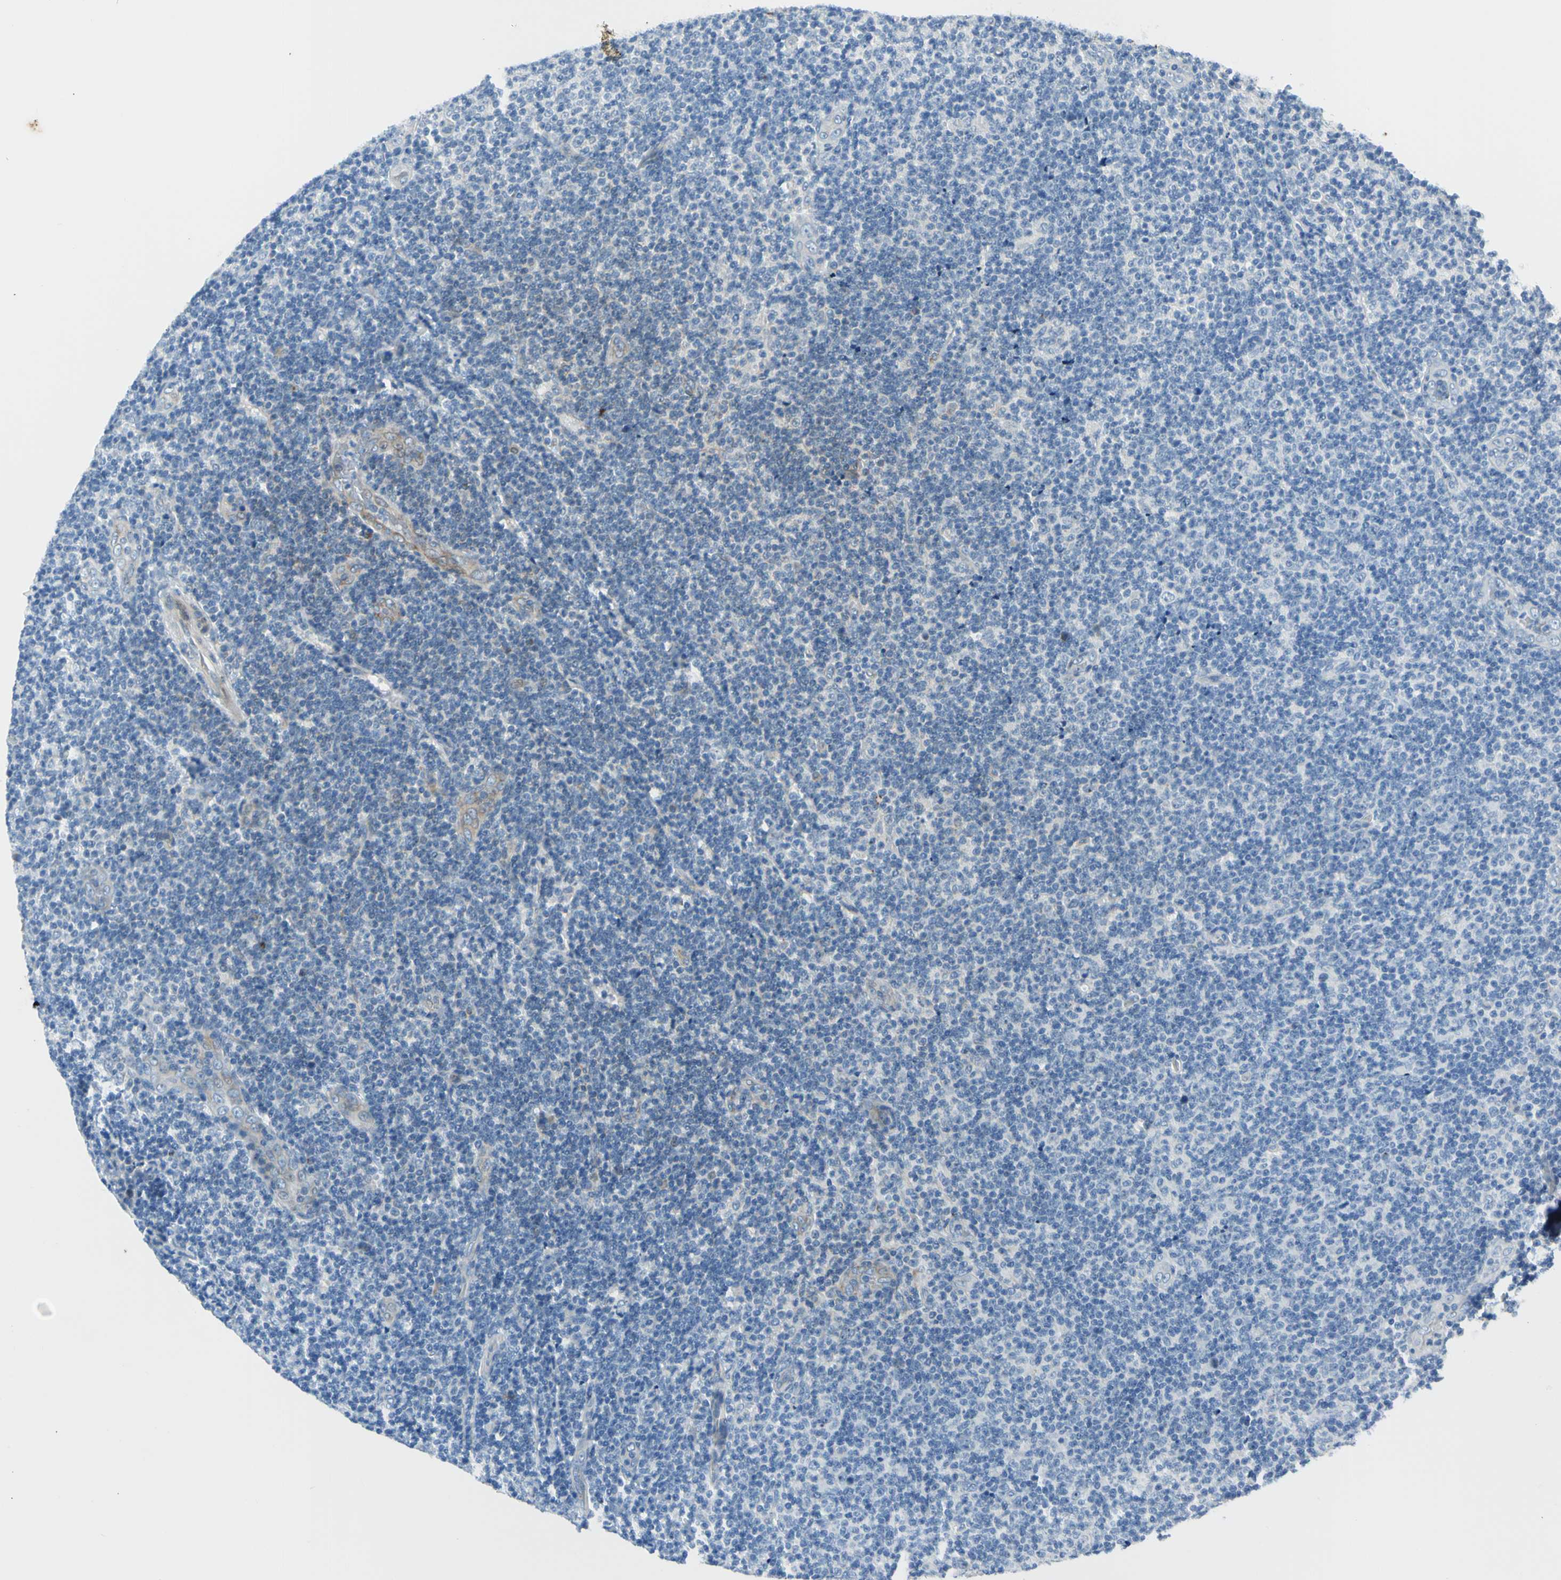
{"staining": {"intensity": "negative", "quantity": "none", "location": "none"}, "tissue": "lymphoma", "cell_type": "Tumor cells", "image_type": "cancer", "snomed": [{"axis": "morphology", "description": "Malignant lymphoma, non-Hodgkin's type, Low grade"}, {"axis": "topography", "description": "Lymph node"}], "caption": "Tumor cells show no significant staining in lymphoma.", "gene": "NPHP3", "patient": {"sex": "male", "age": 83}}